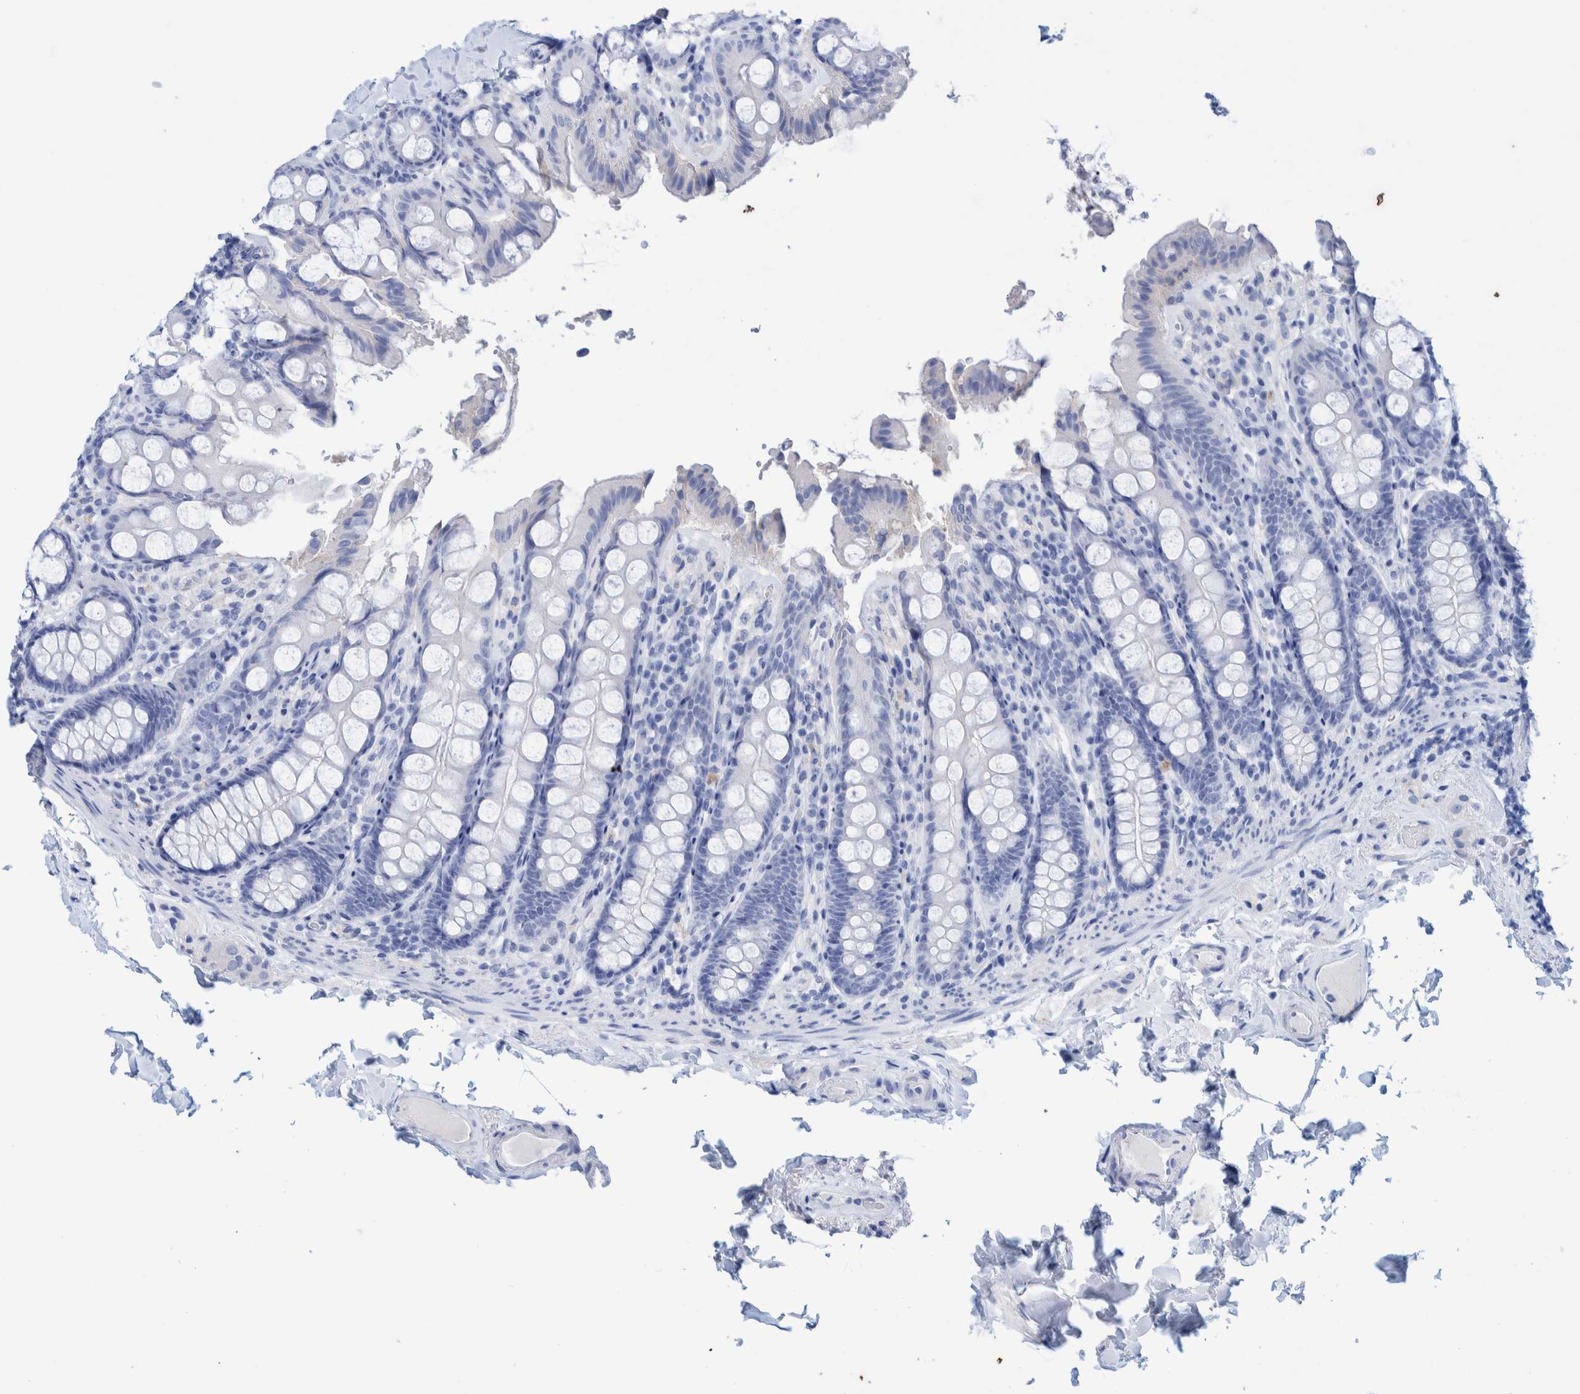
{"staining": {"intensity": "negative", "quantity": "none", "location": "none"}, "tissue": "colon", "cell_type": "Endothelial cells", "image_type": "normal", "snomed": [{"axis": "morphology", "description": "Normal tissue, NOS"}, {"axis": "topography", "description": "Colon"}, {"axis": "topography", "description": "Peripheral nerve tissue"}], "caption": "A high-resolution histopathology image shows immunohistochemistry (IHC) staining of benign colon, which shows no significant staining in endothelial cells.", "gene": "PERP", "patient": {"sex": "female", "age": 61}}